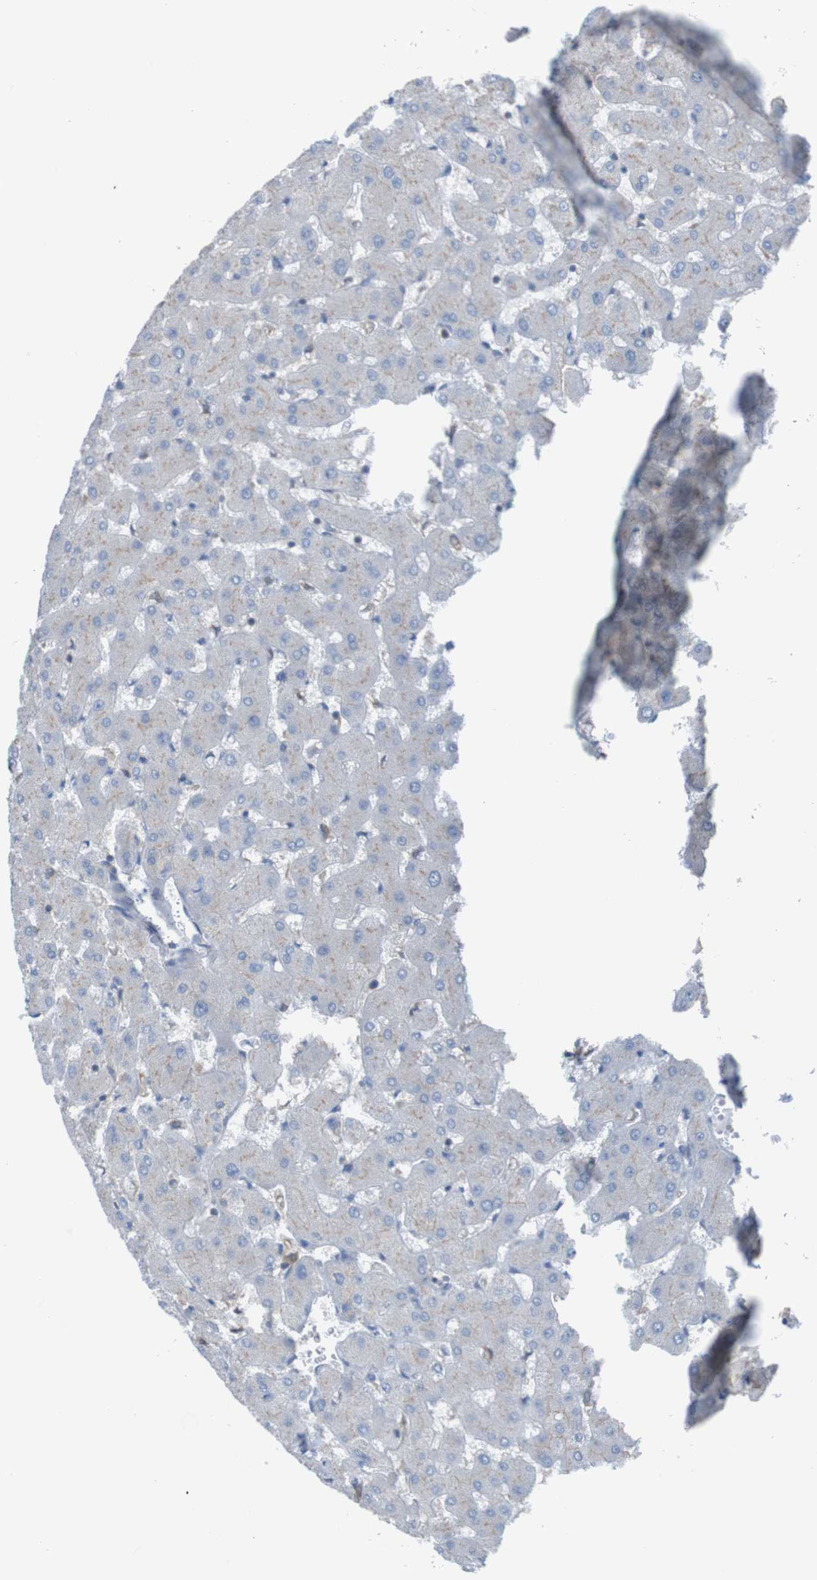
{"staining": {"intensity": "weak", "quantity": ">75%", "location": "cytoplasmic/membranous"}, "tissue": "liver", "cell_type": "Cholangiocytes", "image_type": "normal", "snomed": [{"axis": "morphology", "description": "Normal tissue, NOS"}, {"axis": "topography", "description": "Liver"}], "caption": "IHC (DAB (3,3'-diaminobenzidine)) staining of unremarkable liver displays weak cytoplasmic/membranous protein staining in approximately >75% of cholangiocytes. The staining is performed using DAB (3,3'-diaminobenzidine) brown chromogen to label protein expression. The nuclei are counter-stained blue using hematoxylin.", "gene": "MINAR1", "patient": {"sex": "female", "age": 63}}